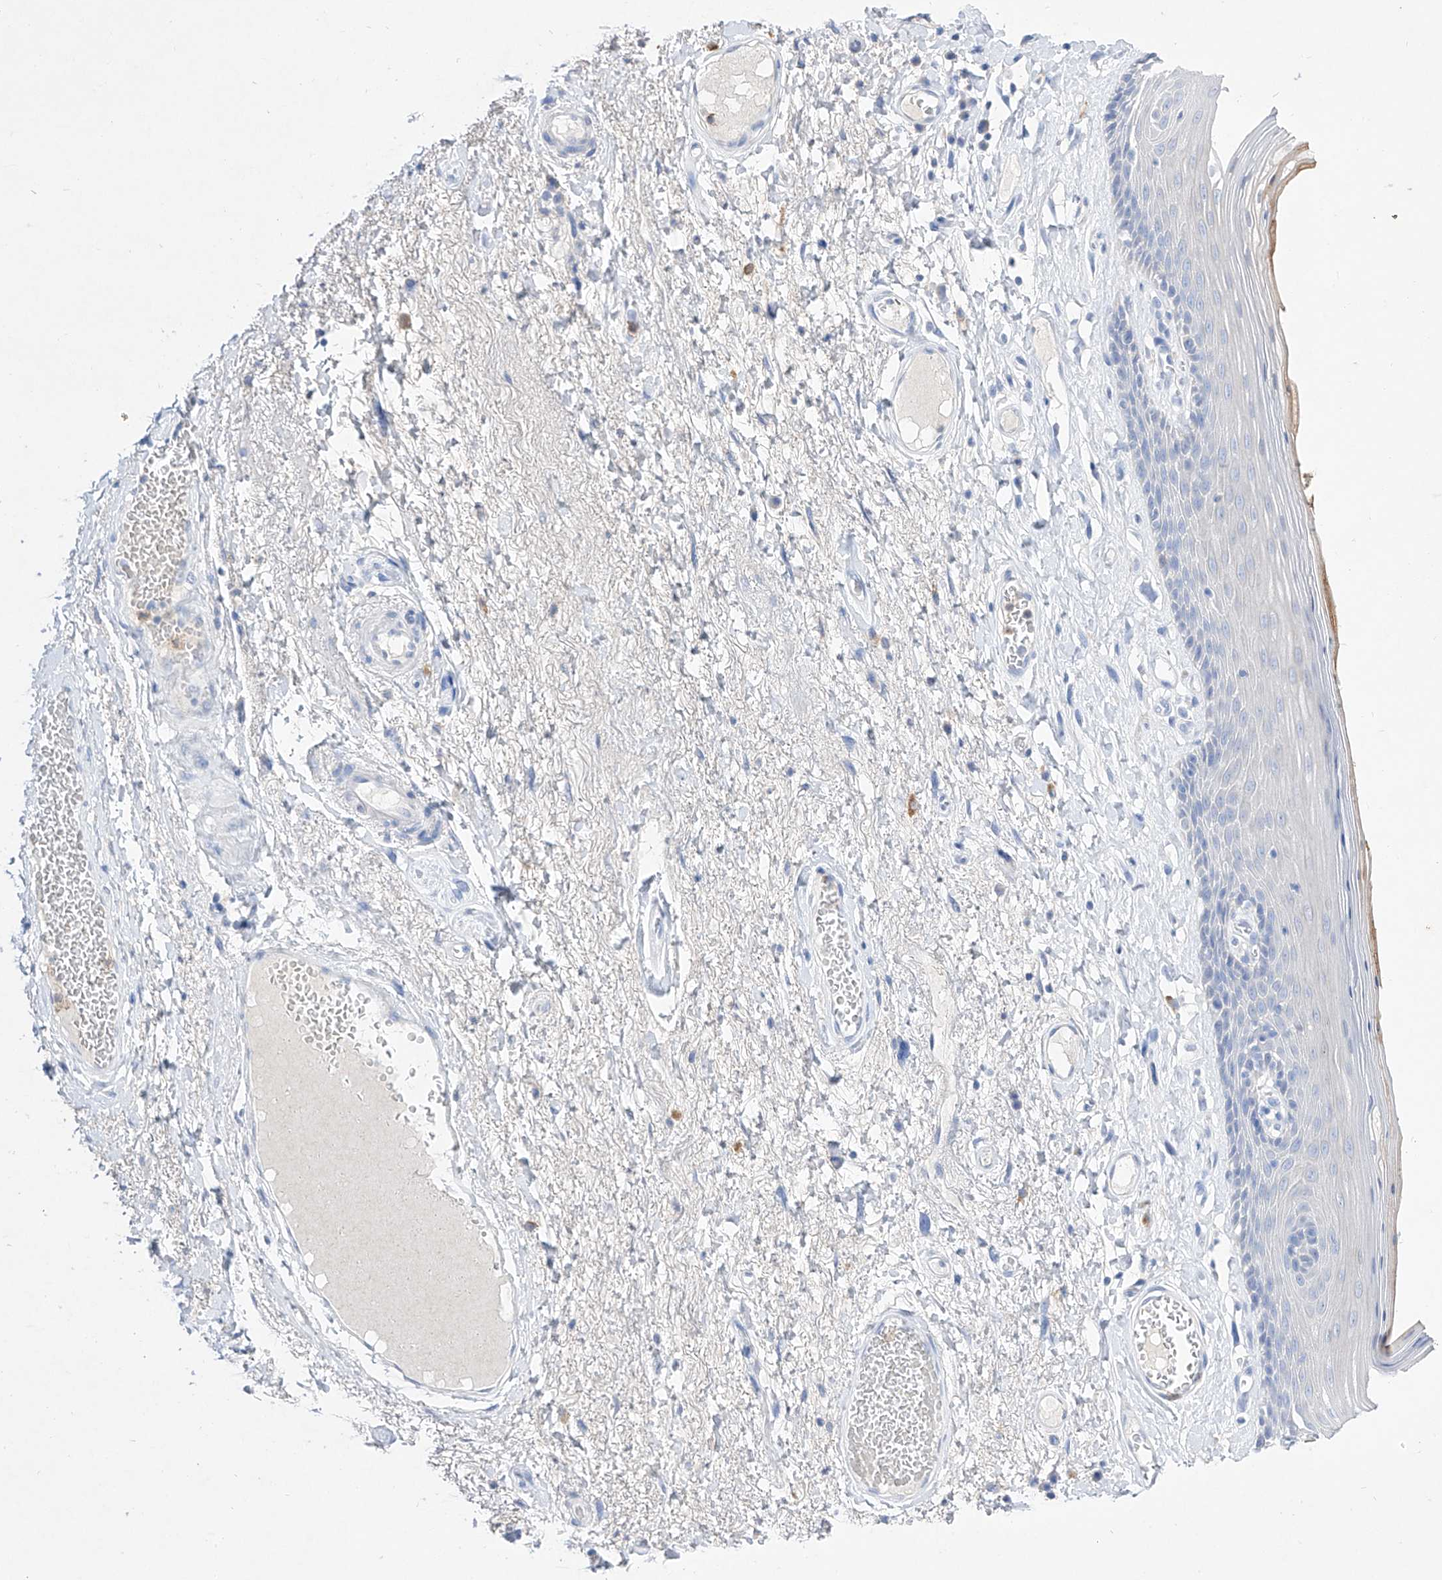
{"staining": {"intensity": "moderate", "quantity": "<25%", "location": "cytoplasmic/membranous"}, "tissue": "skin", "cell_type": "Epidermal cells", "image_type": "normal", "snomed": [{"axis": "morphology", "description": "Normal tissue, NOS"}, {"axis": "topography", "description": "Anal"}], "caption": "A low amount of moderate cytoplasmic/membranous positivity is identified in about <25% of epidermal cells in benign skin.", "gene": "TM7SF2", "patient": {"sex": "male", "age": 69}}